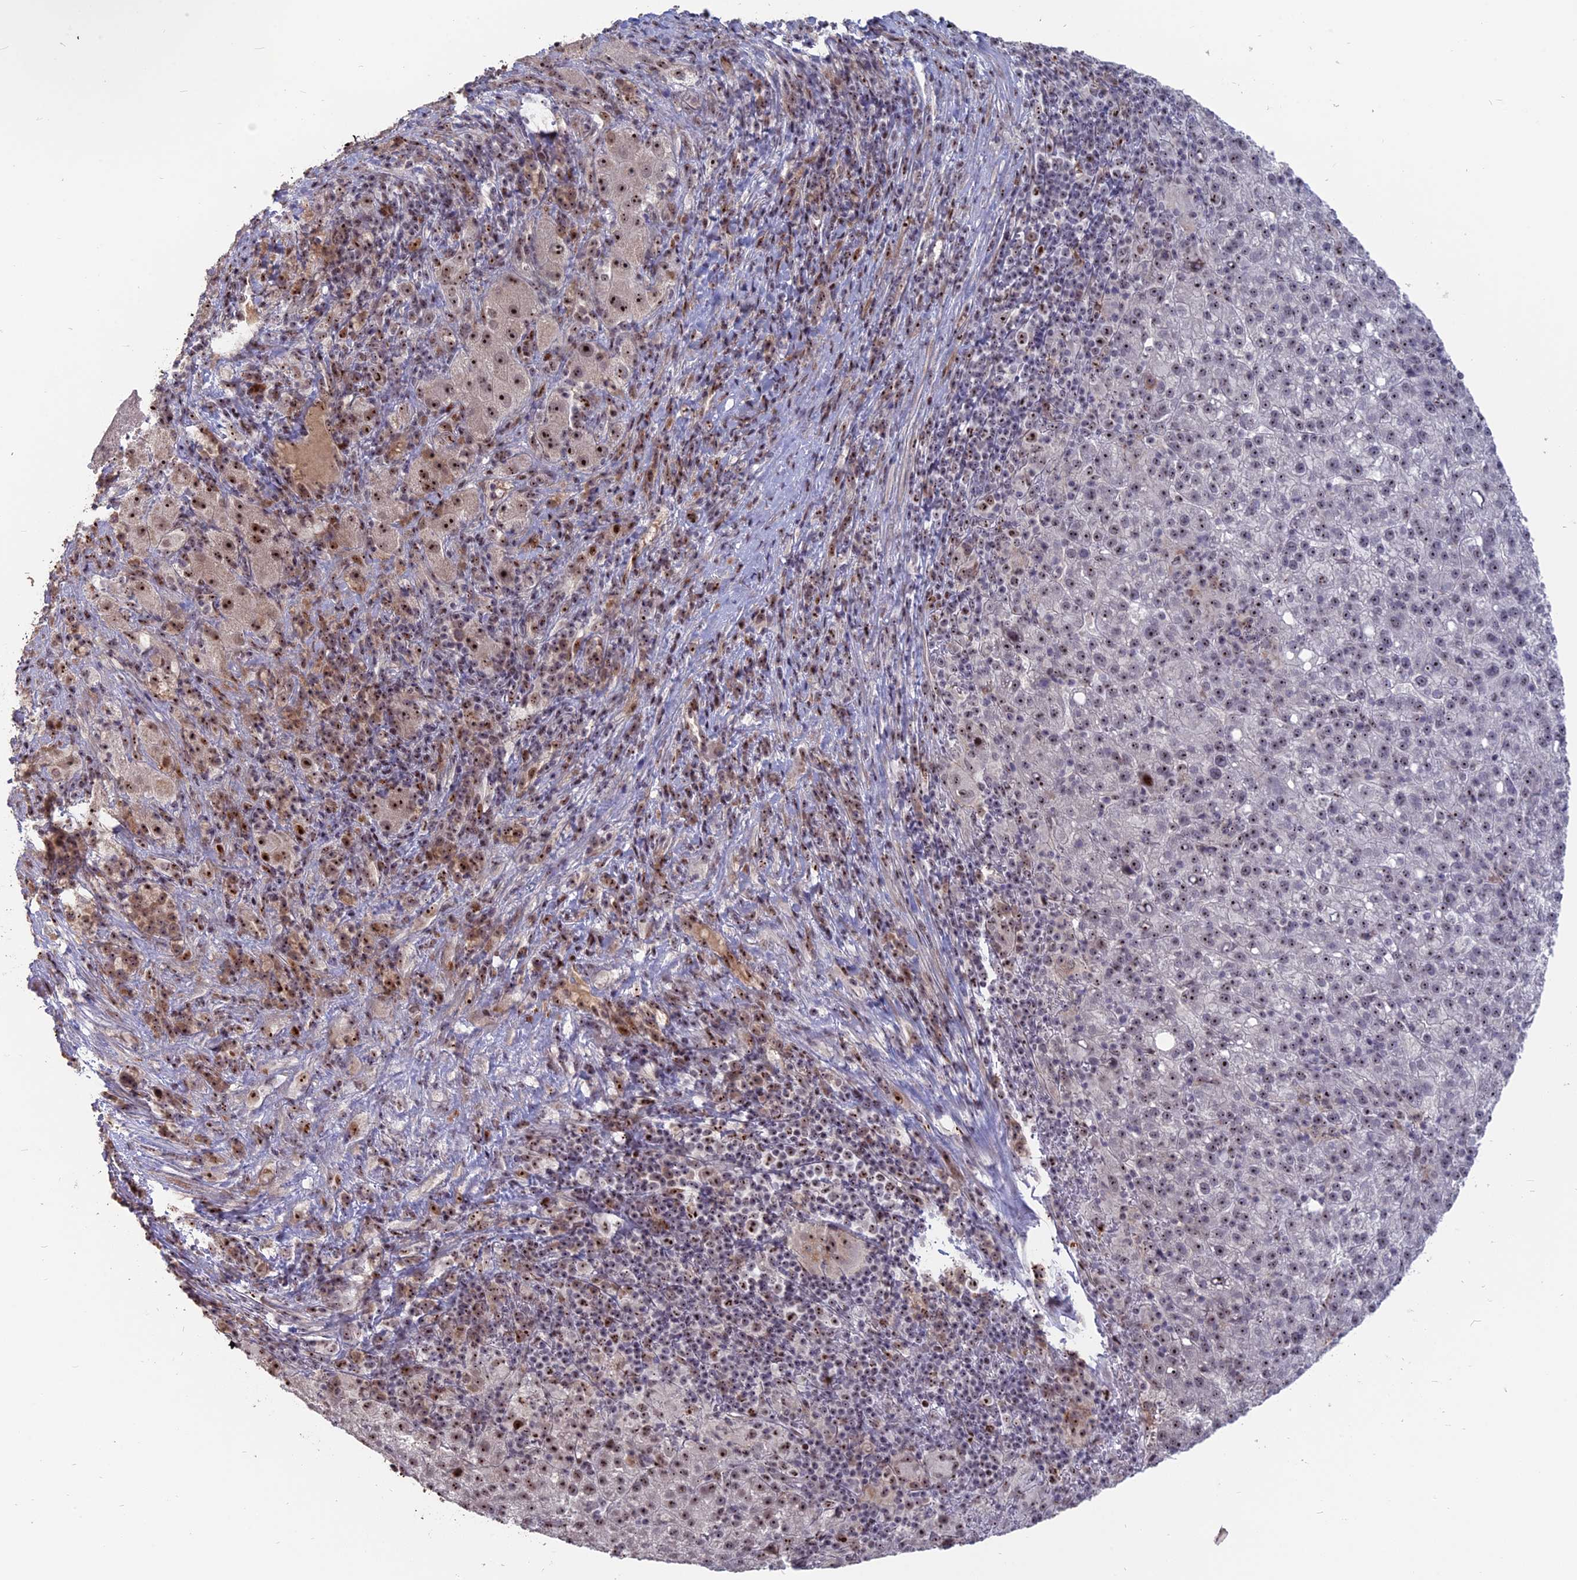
{"staining": {"intensity": "strong", "quantity": "25%-75%", "location": "nuclear"}, "tissue": "liver cancer", "cell_type": "Tumor cells", "image_type": "cancer", "snomed": [{"axis": "morphology", "description": "Carcinoma, Hepatocellular, NOS"}, {"axis": "topography", "description": "Liver"}], "caption": "Immunohistochemistry micrograph of neoplastic tissue: liver cancer stained using immunohistochemistry demonstrates high levels of strong protein expression localized specifically in the nuclear of tumor cells, appearing as a nuclear brown color.", "gene": "FAM131A", "patient": {"sex": "female", "age": 58}}